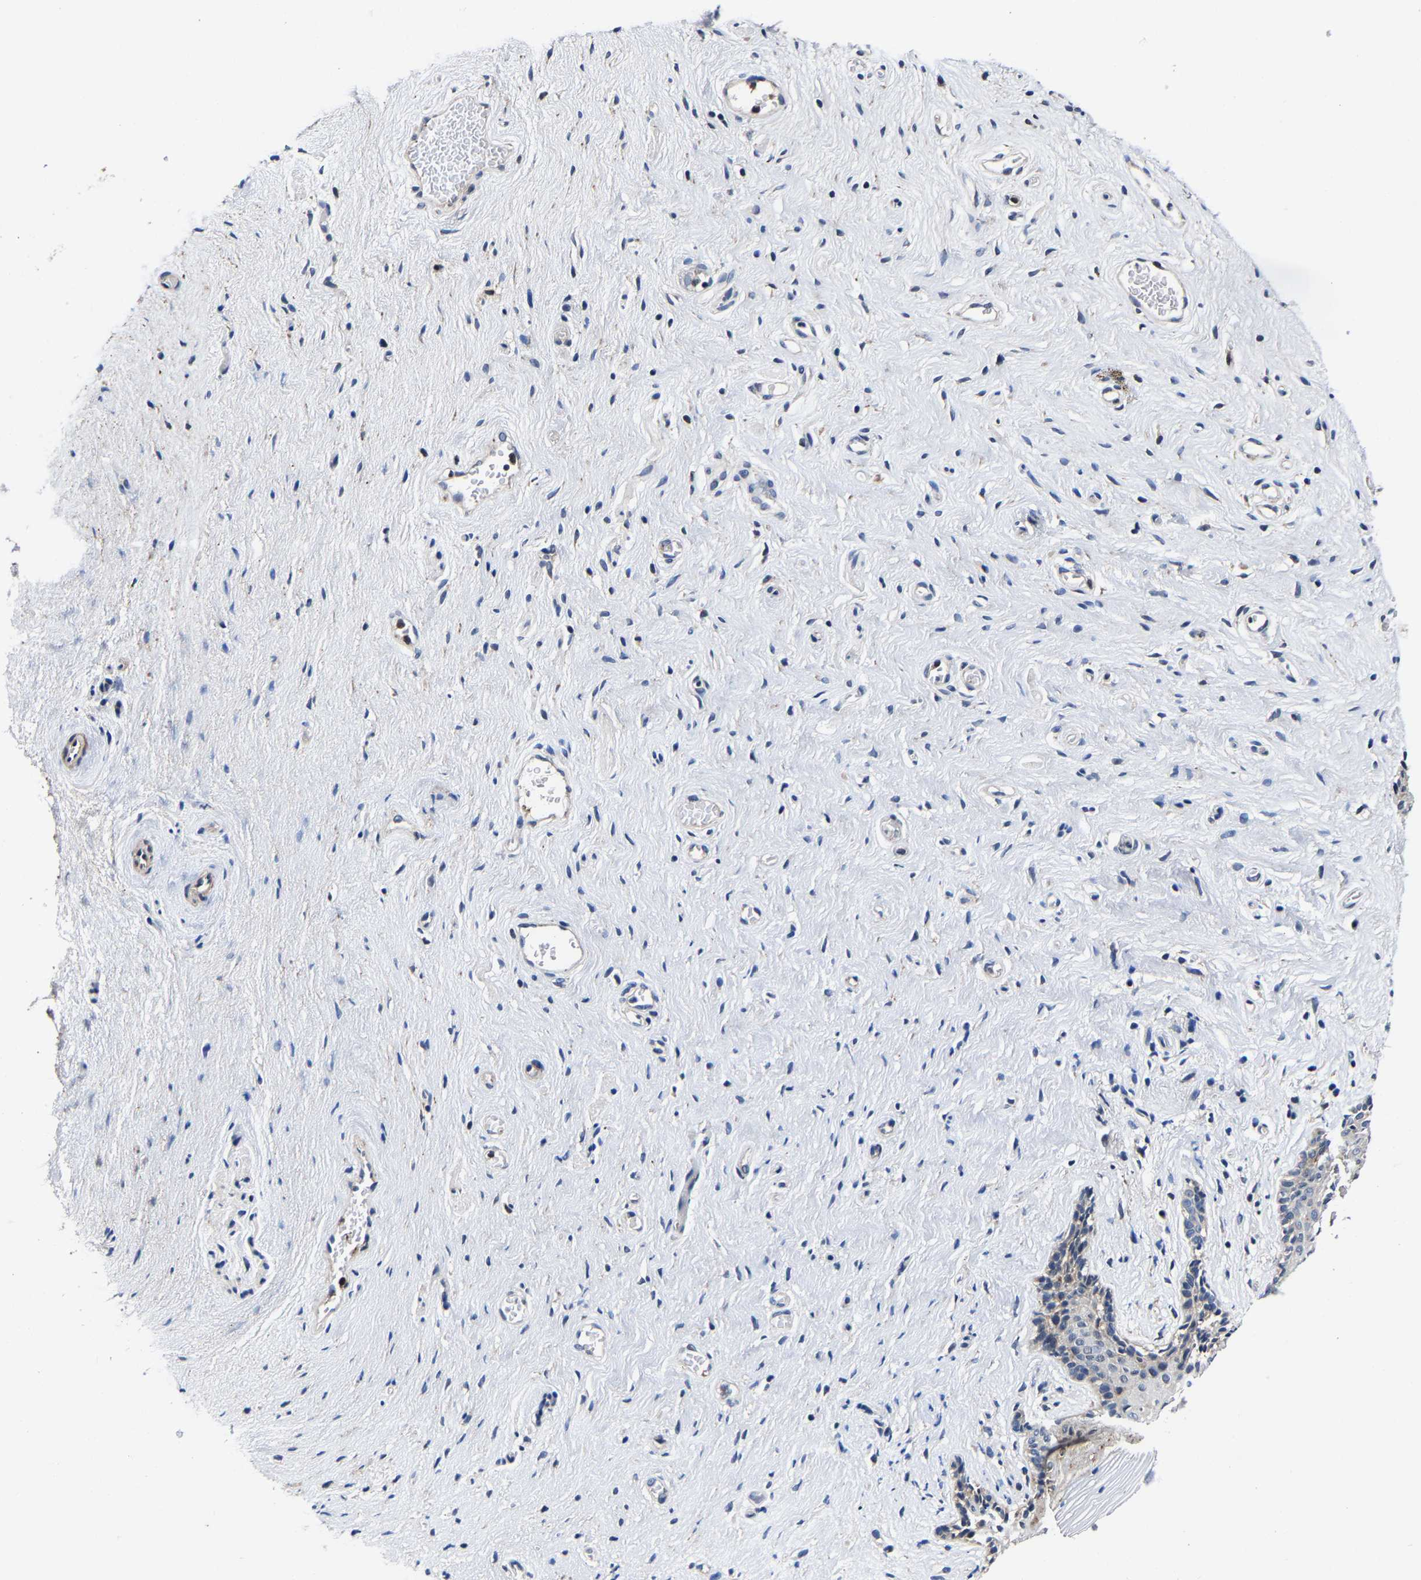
{"staining": {"intensity": "weak", "quantity": "<25%", "location": "cytoplasmic/membranous"}, "tissue": "vagina", "cell_type": "Squamous epithelial cells", "image_type": "normal", "snomed": [{"axis": "morphology", "description": "Normal tissue, NOS"}, {"axis": "topography", "description": "Vagina"}], "caption": "Vagina was stained to show a protein in brown. There is no significant staining in squamous epithelial cells. (IHC, brightfield microscopy, high magnification).", "gene": "SLC12A2", "patient": {"sex": "female", "age": 44}}